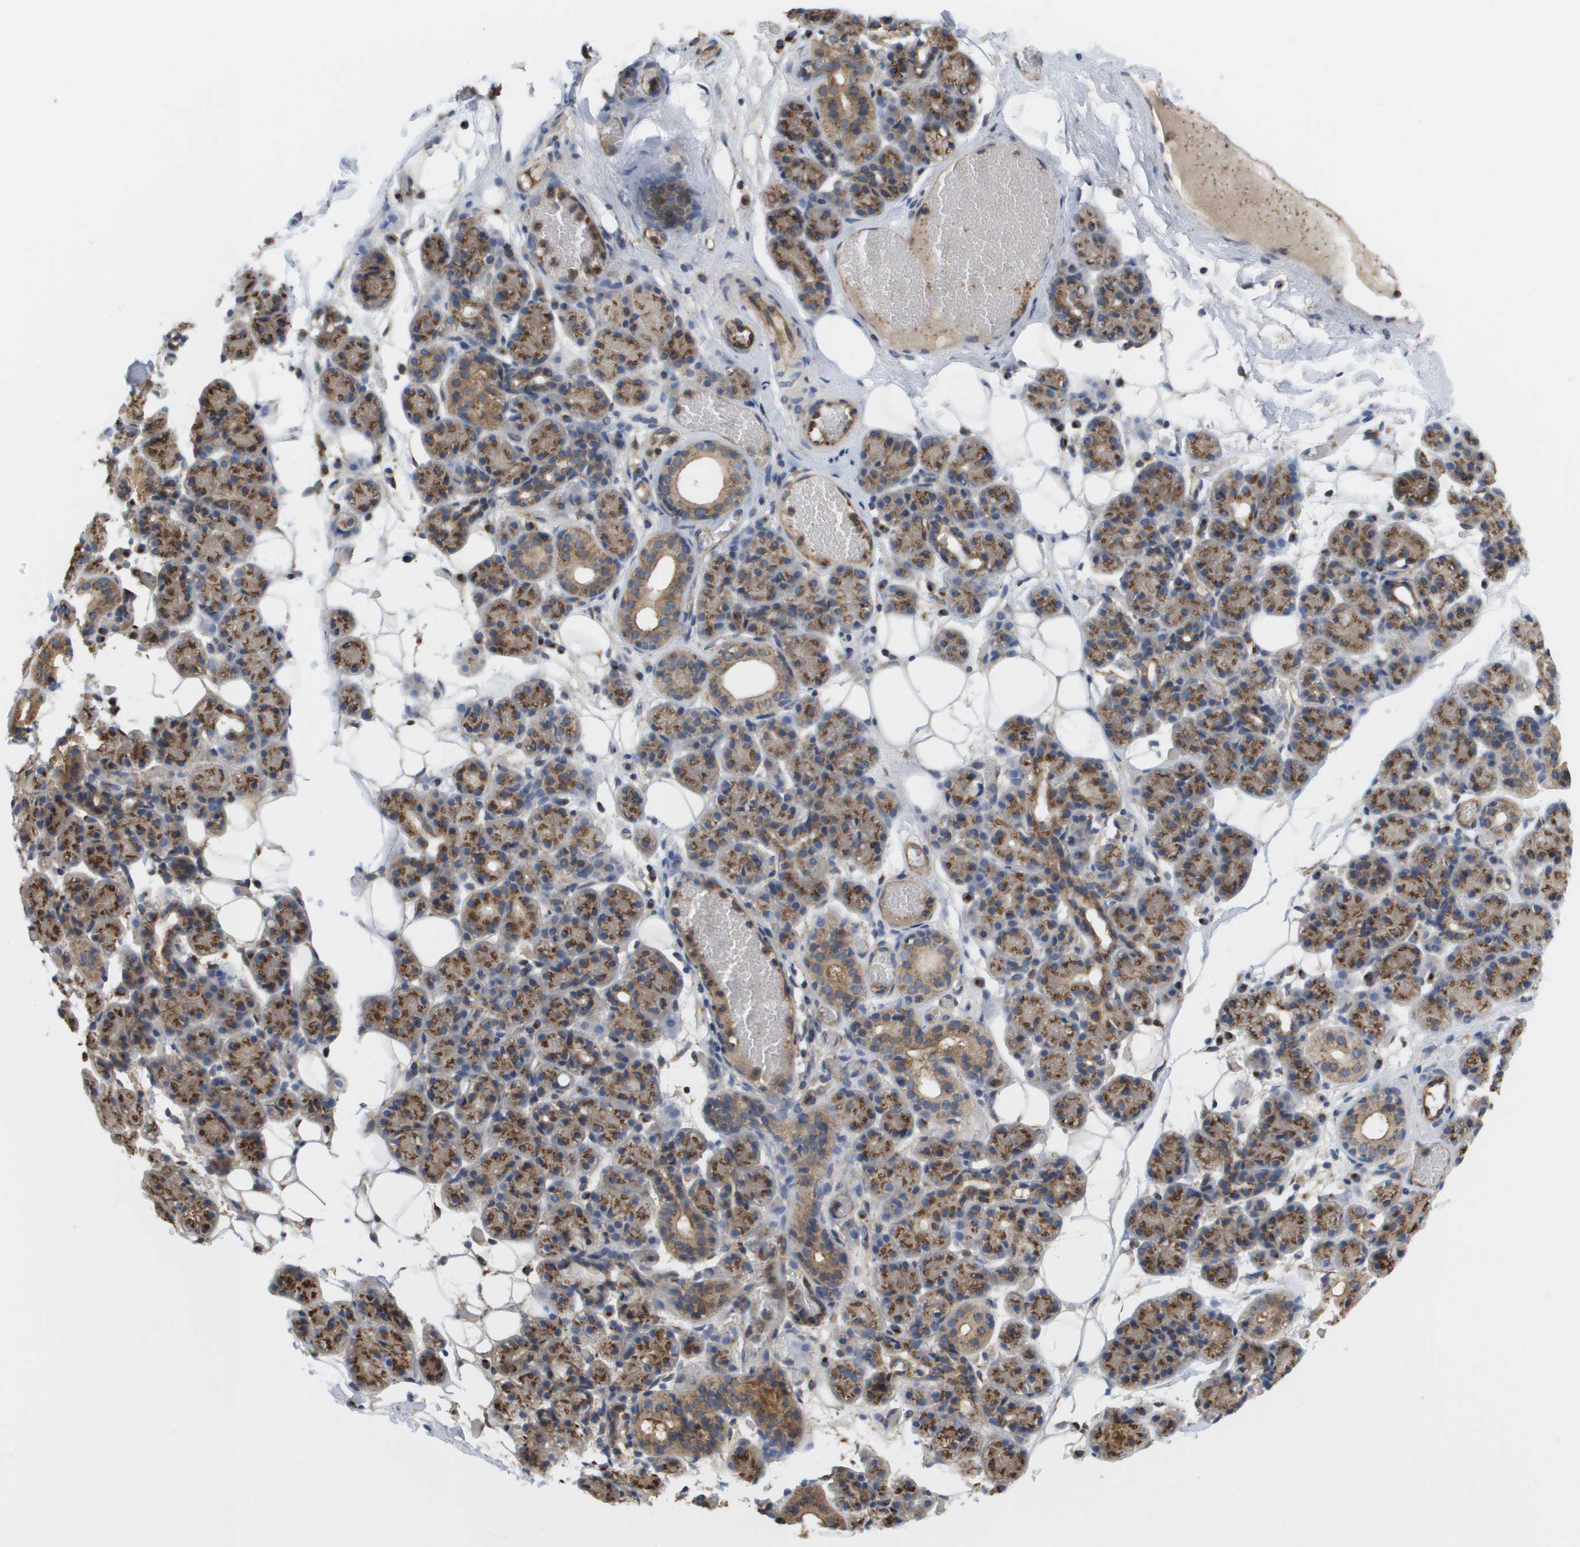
{"staining": {"intensity": "moderate", "quantity": ">75%", "location": "cytoplasmic/membranous"}, "tissue": "salivary gland", "cell_type": "Glandular cells", "image_type": "normal", "snomed": [{"axis": "morphology", "description": "Normal tissue, NOS"}, {"axis": "topography", "description": "Salivary gland"}], "caption": "High-magnification brightfield microscopy of normal salivary gland stained with DAB (brown) and counterstained with hematoxylin (blue). glandular cells exhibit moderate cytoplasmic/membranous positivity is present in about>75% of cells.", "gene": "BST2", "patient": {"sex": "male", "age": 63}}